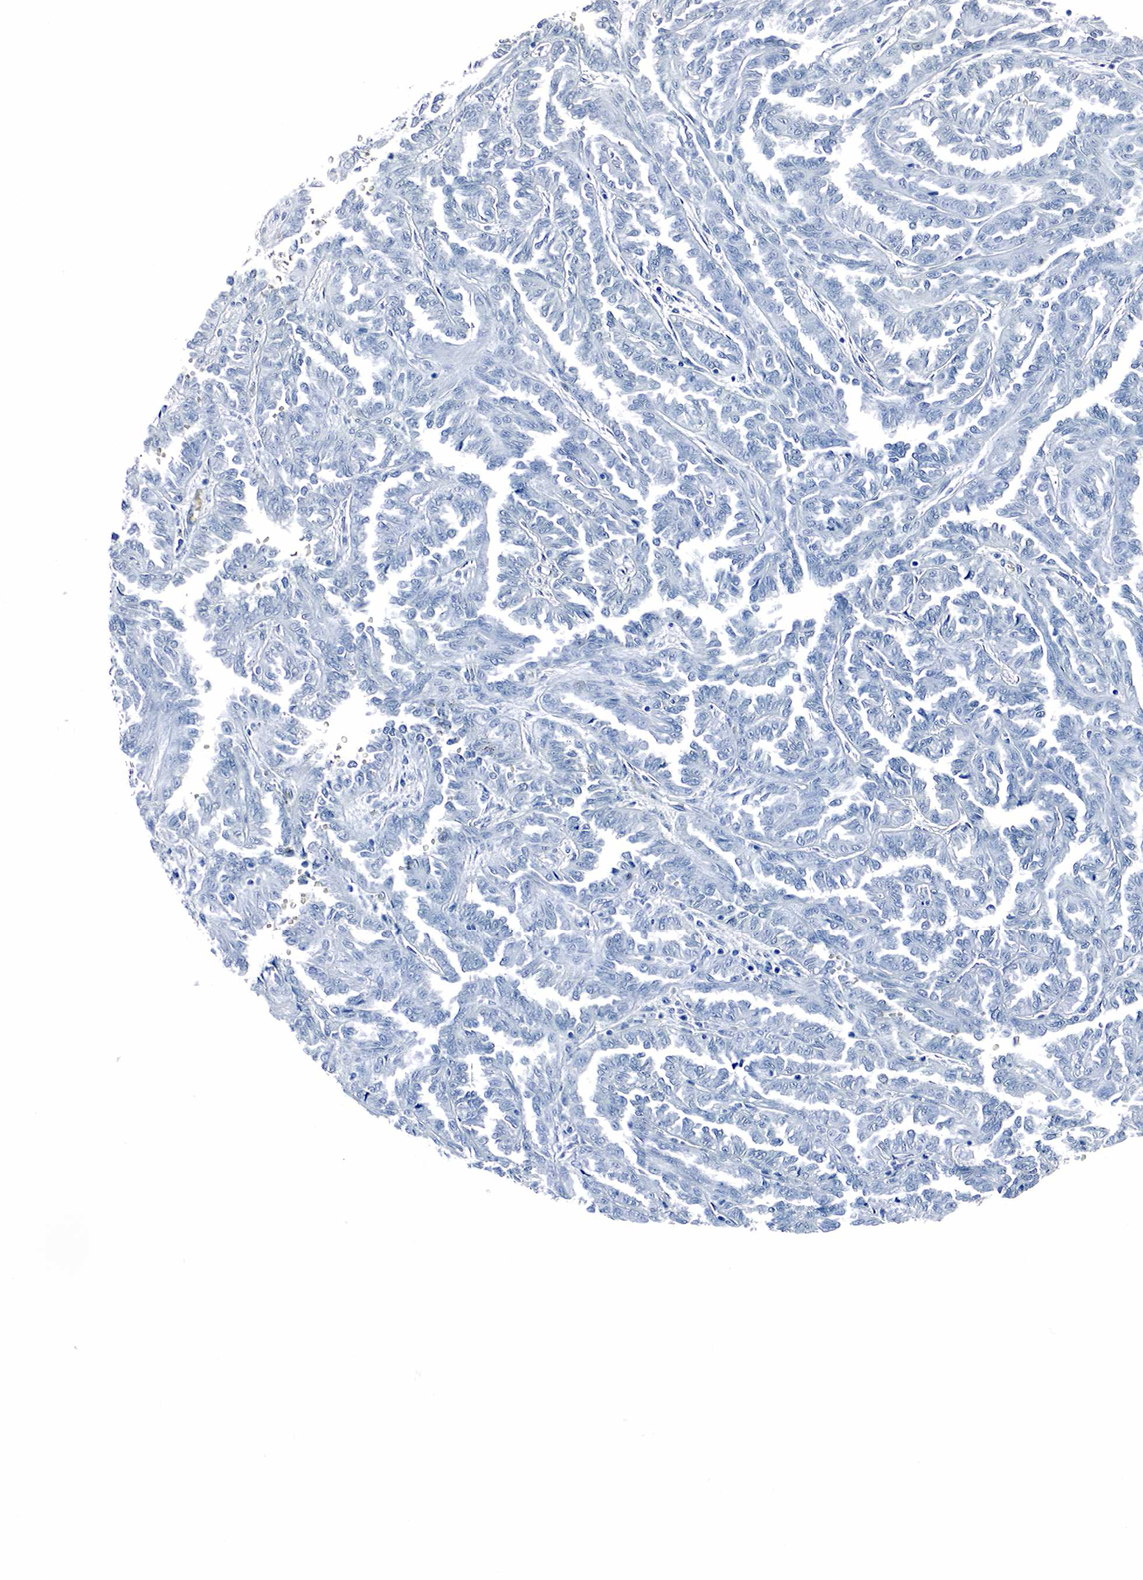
{"staining": {"intensity": "negative", "quantity": "none", "location": "none"}, "tissue": "renal cancer", "cell_type": "Tumor cells", "image_type": "cancer", "snomed": [{"axis": "morphology", "description": "Inflammation, NOS"}, {"axis": "morphology", "description": "Adenocarcinoma, NOS"}, {"axis": "topography", "description": "Kidney"}], "caption": "Adenocarcinoma (renal) was stained to show a protein in brown. There is no significant staining in tumor cells. Brightfield microscopy of IHC stained with DAB (3,3'-diaminobenzidine) (brown) and hematoxylin (blue), captured at high magnification.", "gene": "GAST", "patient": {"sex": "male", "age": 68}}